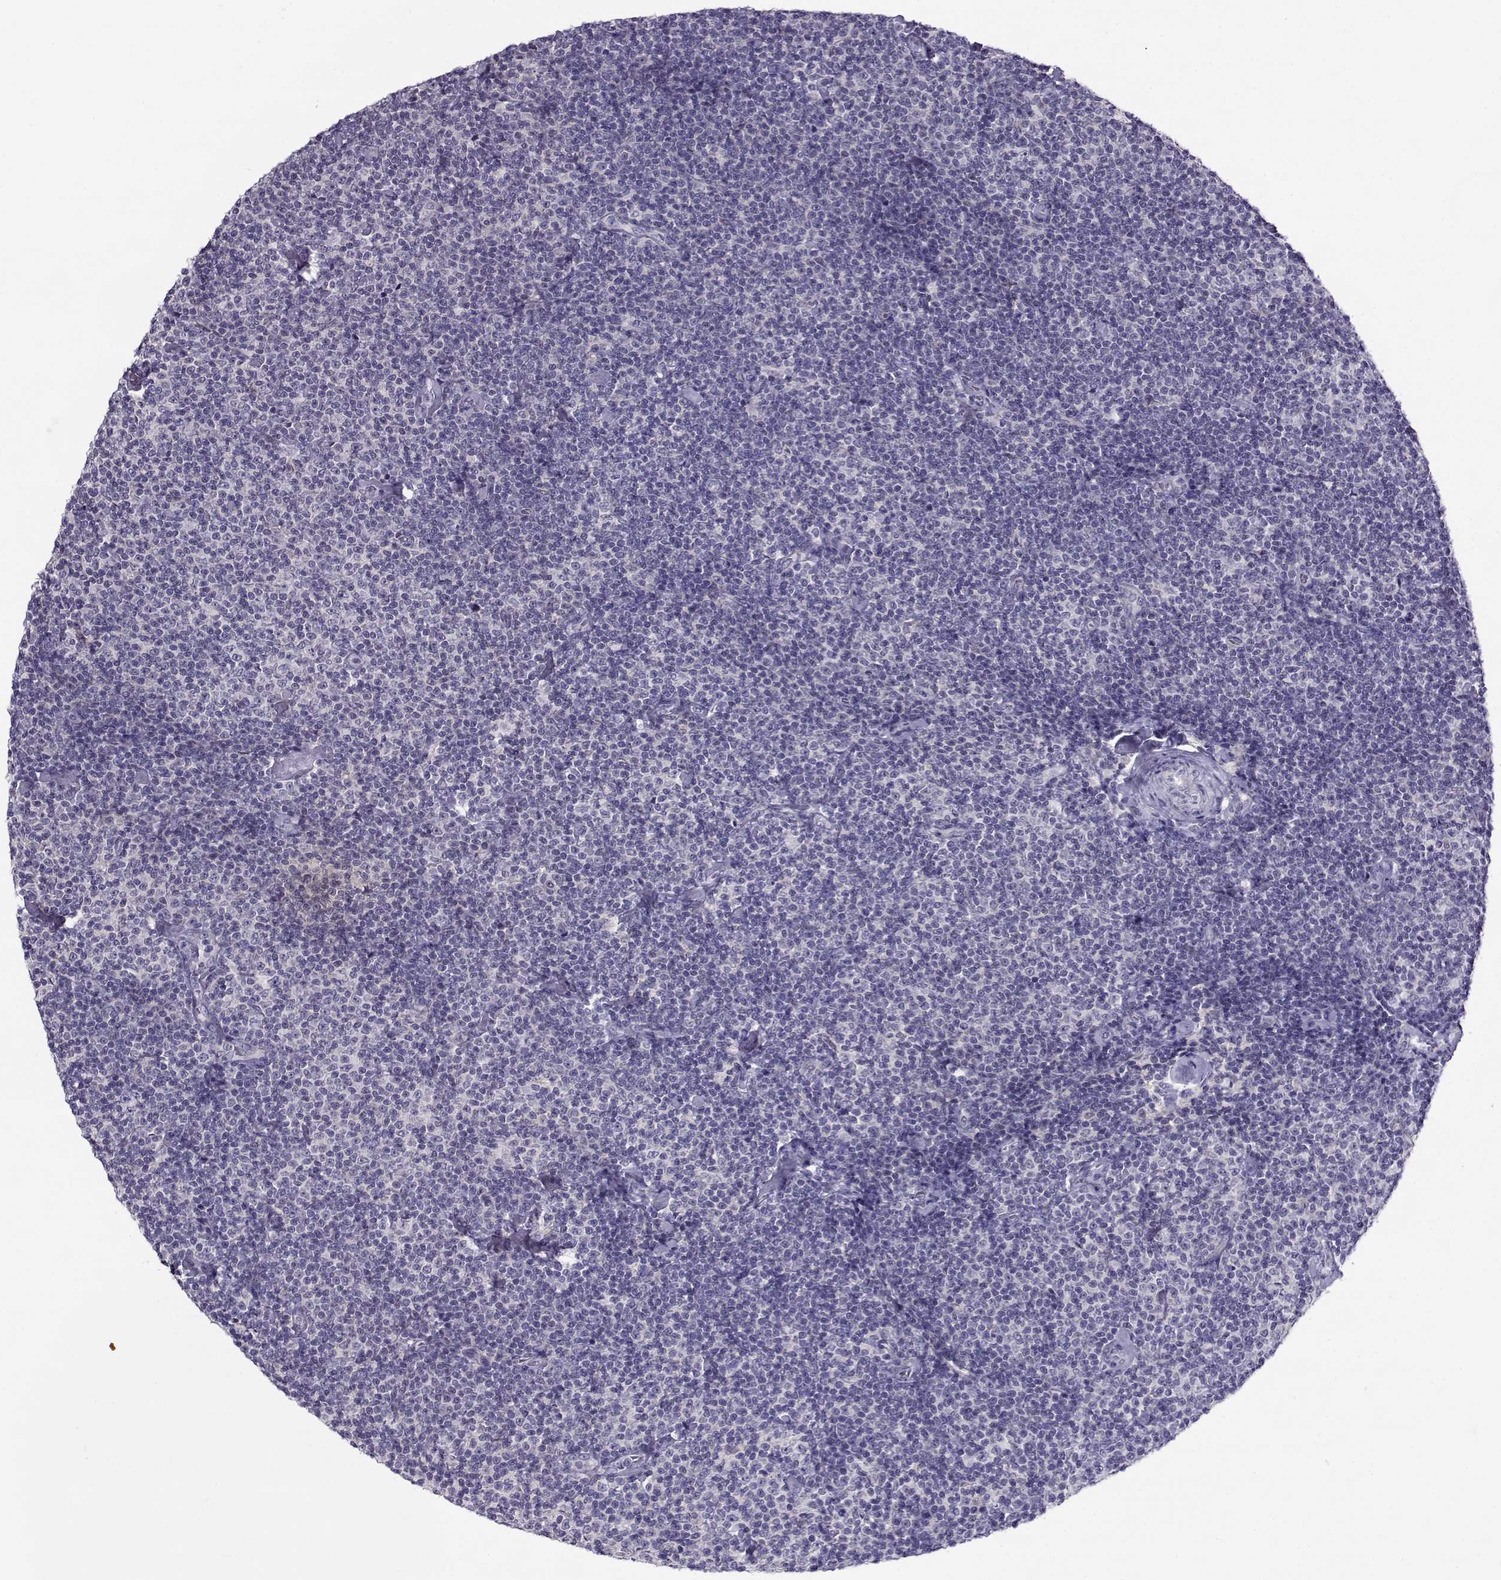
{"staining": {"intensity": "negative", "quantity": "none", "location": "none"}, "tissue": "lymphoma", "cell_type": "Tumor cells", "image_type": "cancer", "snomed": [{"axis": "morphology", "description": "Malignant lymphoma, non-Hodgkin's type, Low grade"}, {"axis": "topography", "description": "Lymph node"}], "caption": "Lymphoma stained for a protein using IHC exhibits no positivity tumor cells.", "gene": "FEZF1", "patient": {"sex": "male", "age": 81}}